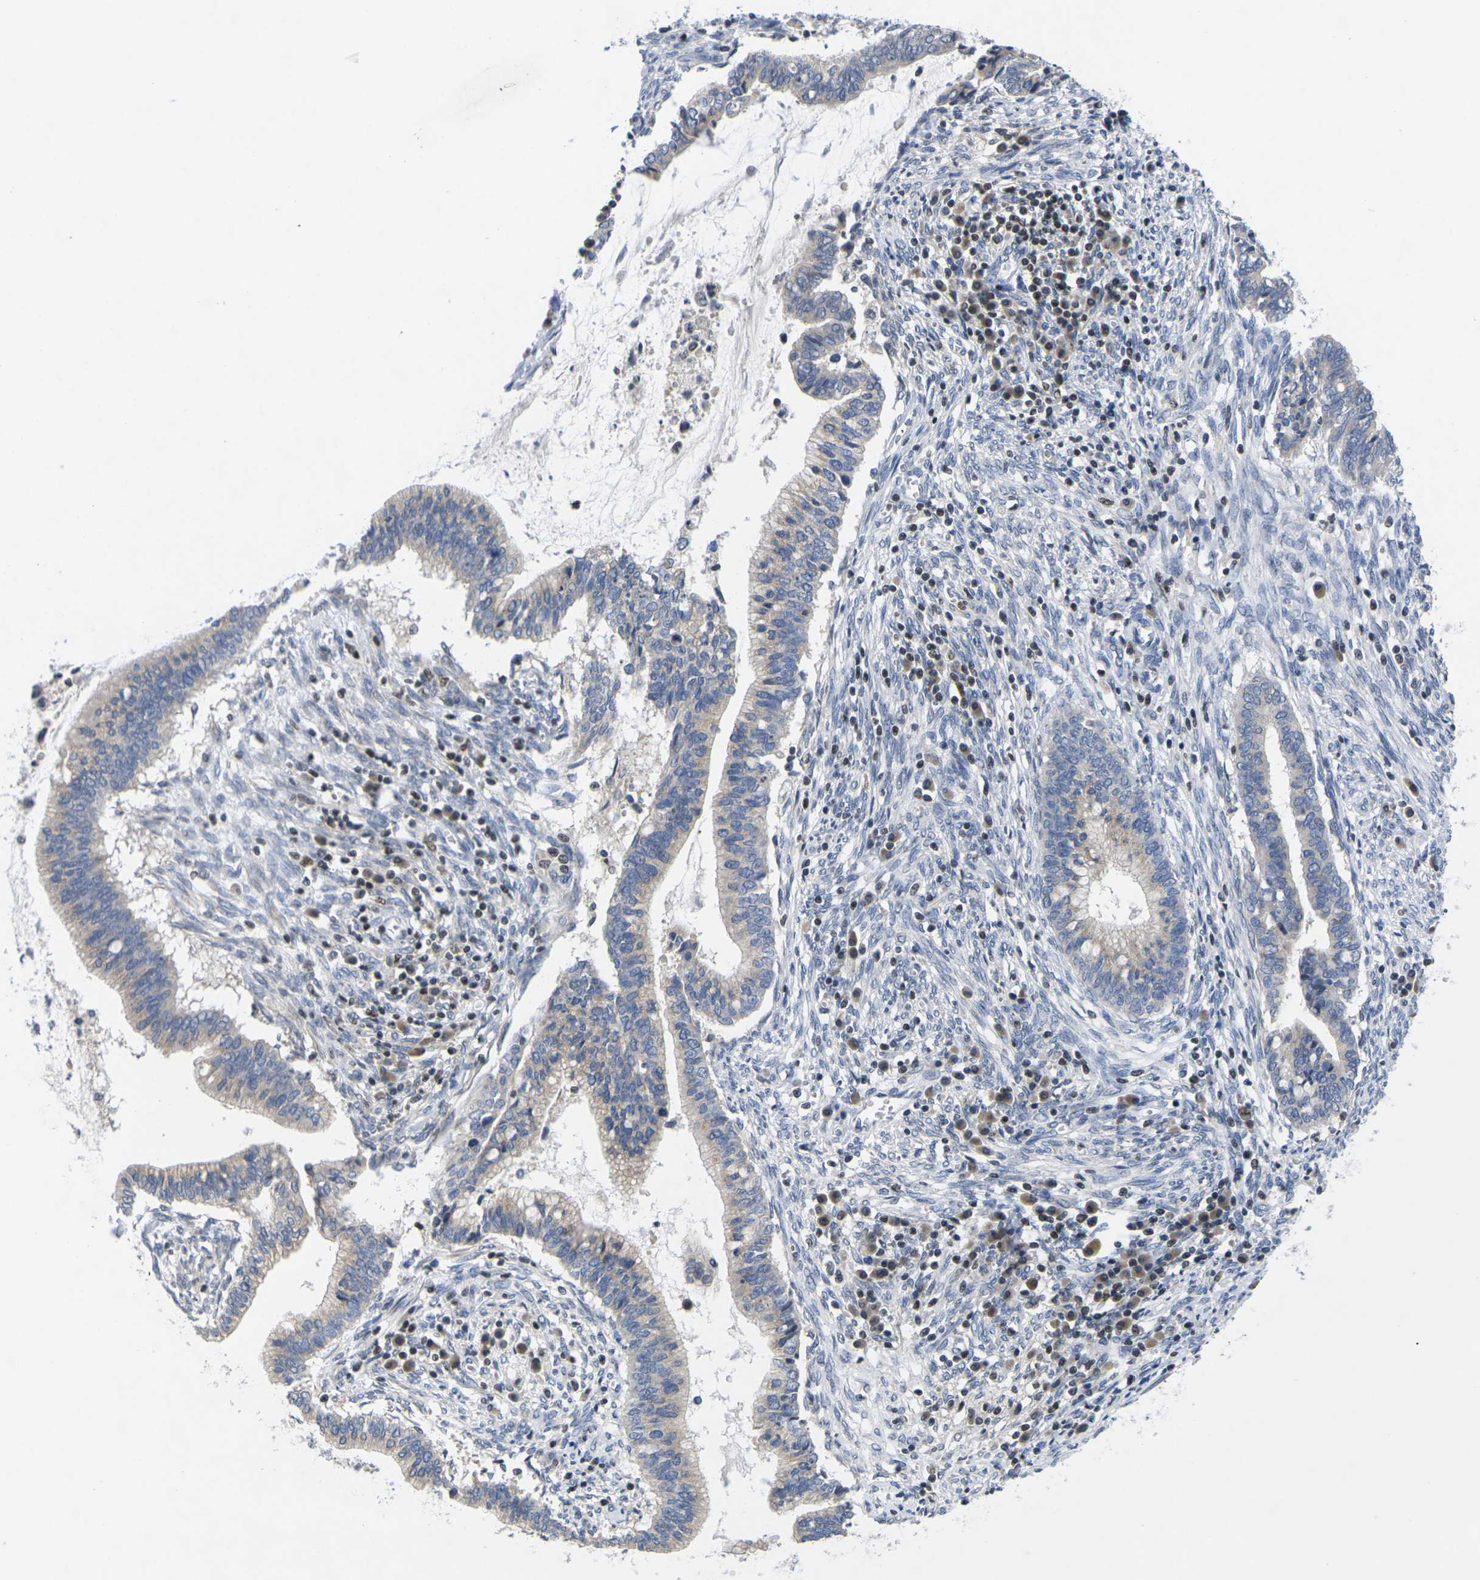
{"staining": {"intensity": "negative", "quantity": "none", "location": "none"}, "tissue": "cervical cancer", "cell_type": "Tumor cells", "image_type": "cancer", "snomed": [{"axis": "morphology", "description": "Adenocarcinoma, NOS"}, {"axis": "topography", "description": "Cervix"}], "caption": "Tumor cells show no significant protein positivity in cervical cancer (adenocarcinoma). (IHC, brightfield microscopy, high magnification).", "gene": "IKZF1", "patient": {"sex": "female", "age": 44}}